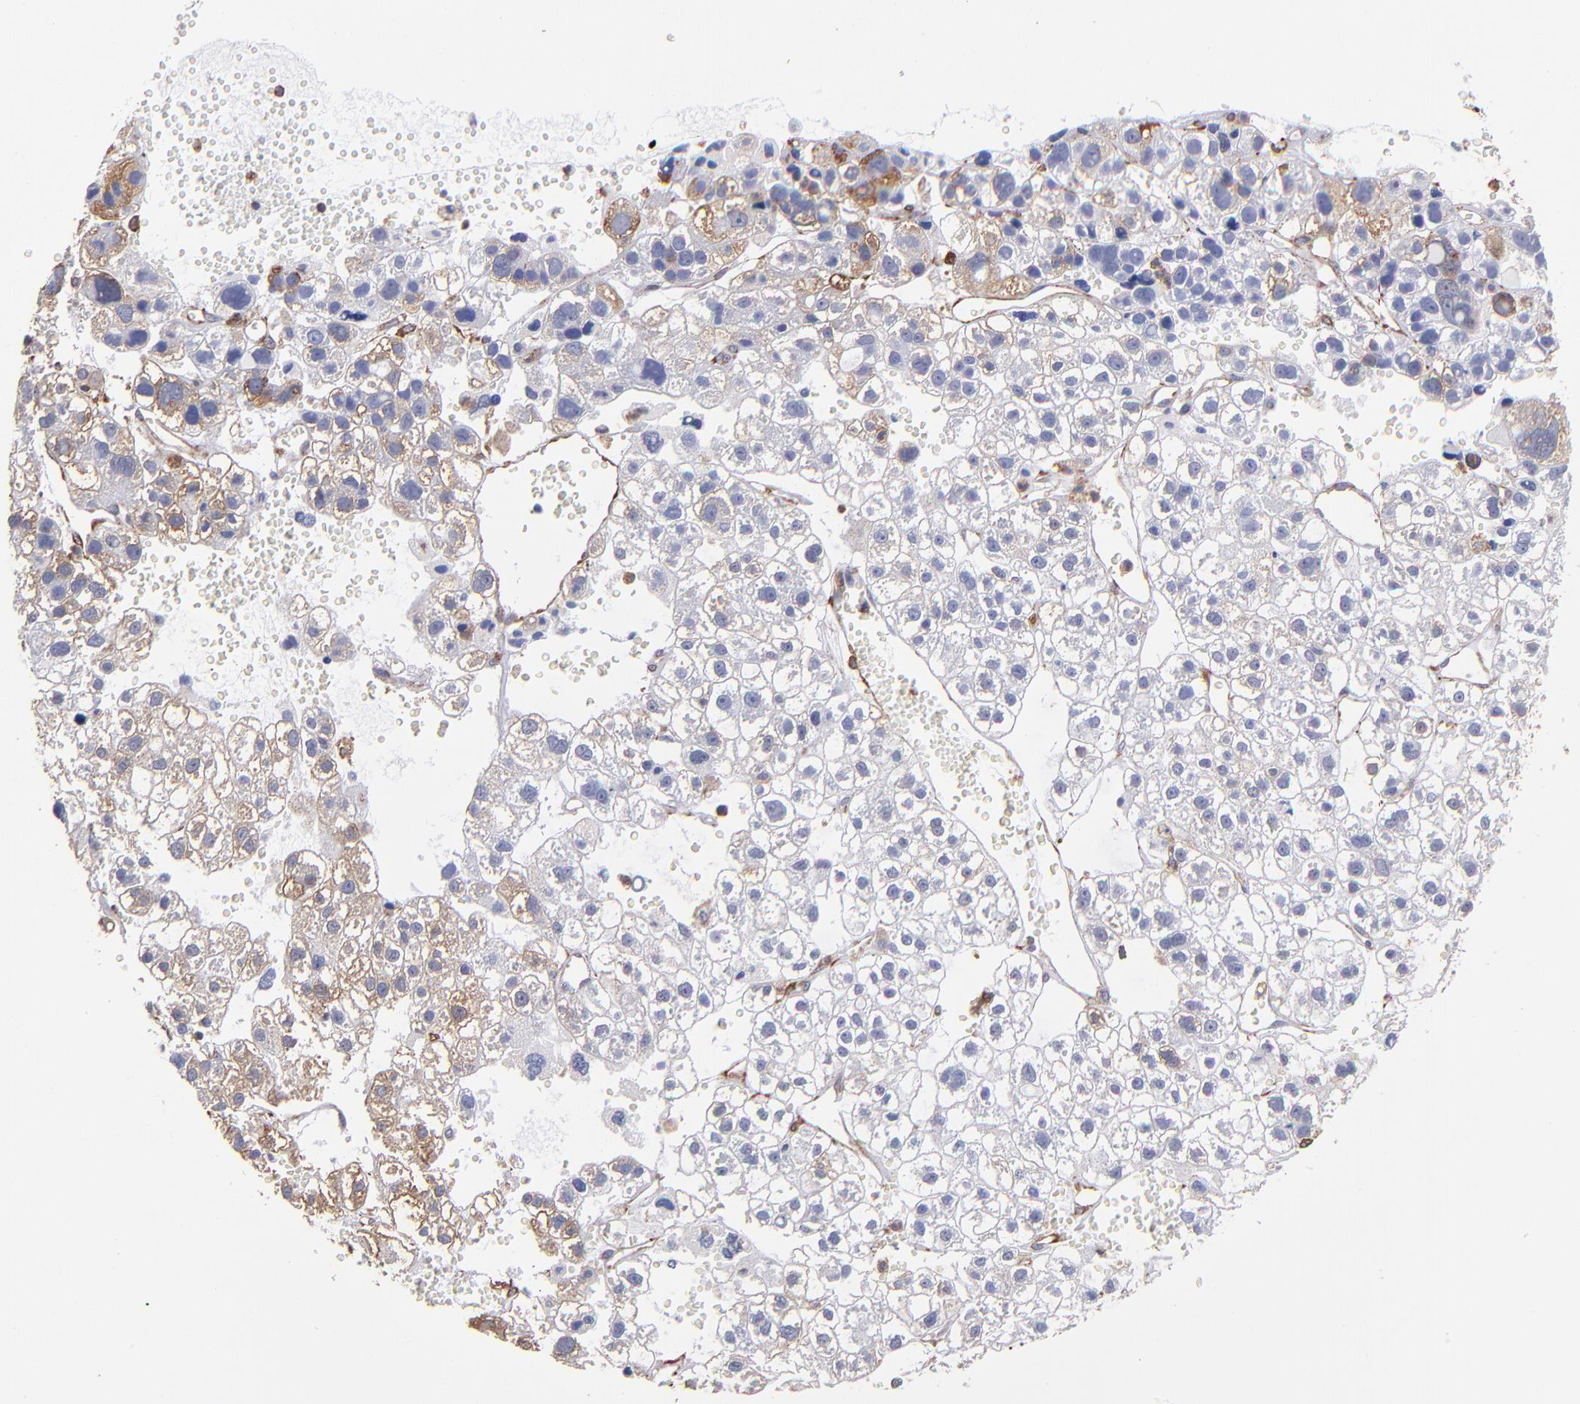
{"staining": {"intensity": "negative", "quantity": "none", "location": "none"}, "tissue": "liver cancer", "cell_type": "Tumor cells", "image_type": "cancer", "snomed": [{"axis": "morphology", "description": "Carcinoma, Hepatocellular, NOS"}, {"axis": "topography", "description": "Liver"}], "caption": "Tumor cells show no significant positivity in liver cancer (hepatocellular carcinoma). (DAB (3,3'-diaminobenzidine) immunohistochemistry visualized using brightfield microscopy, high magnification).", "gene": "MVP", "patient": {"sex": "female", "age": 85}}